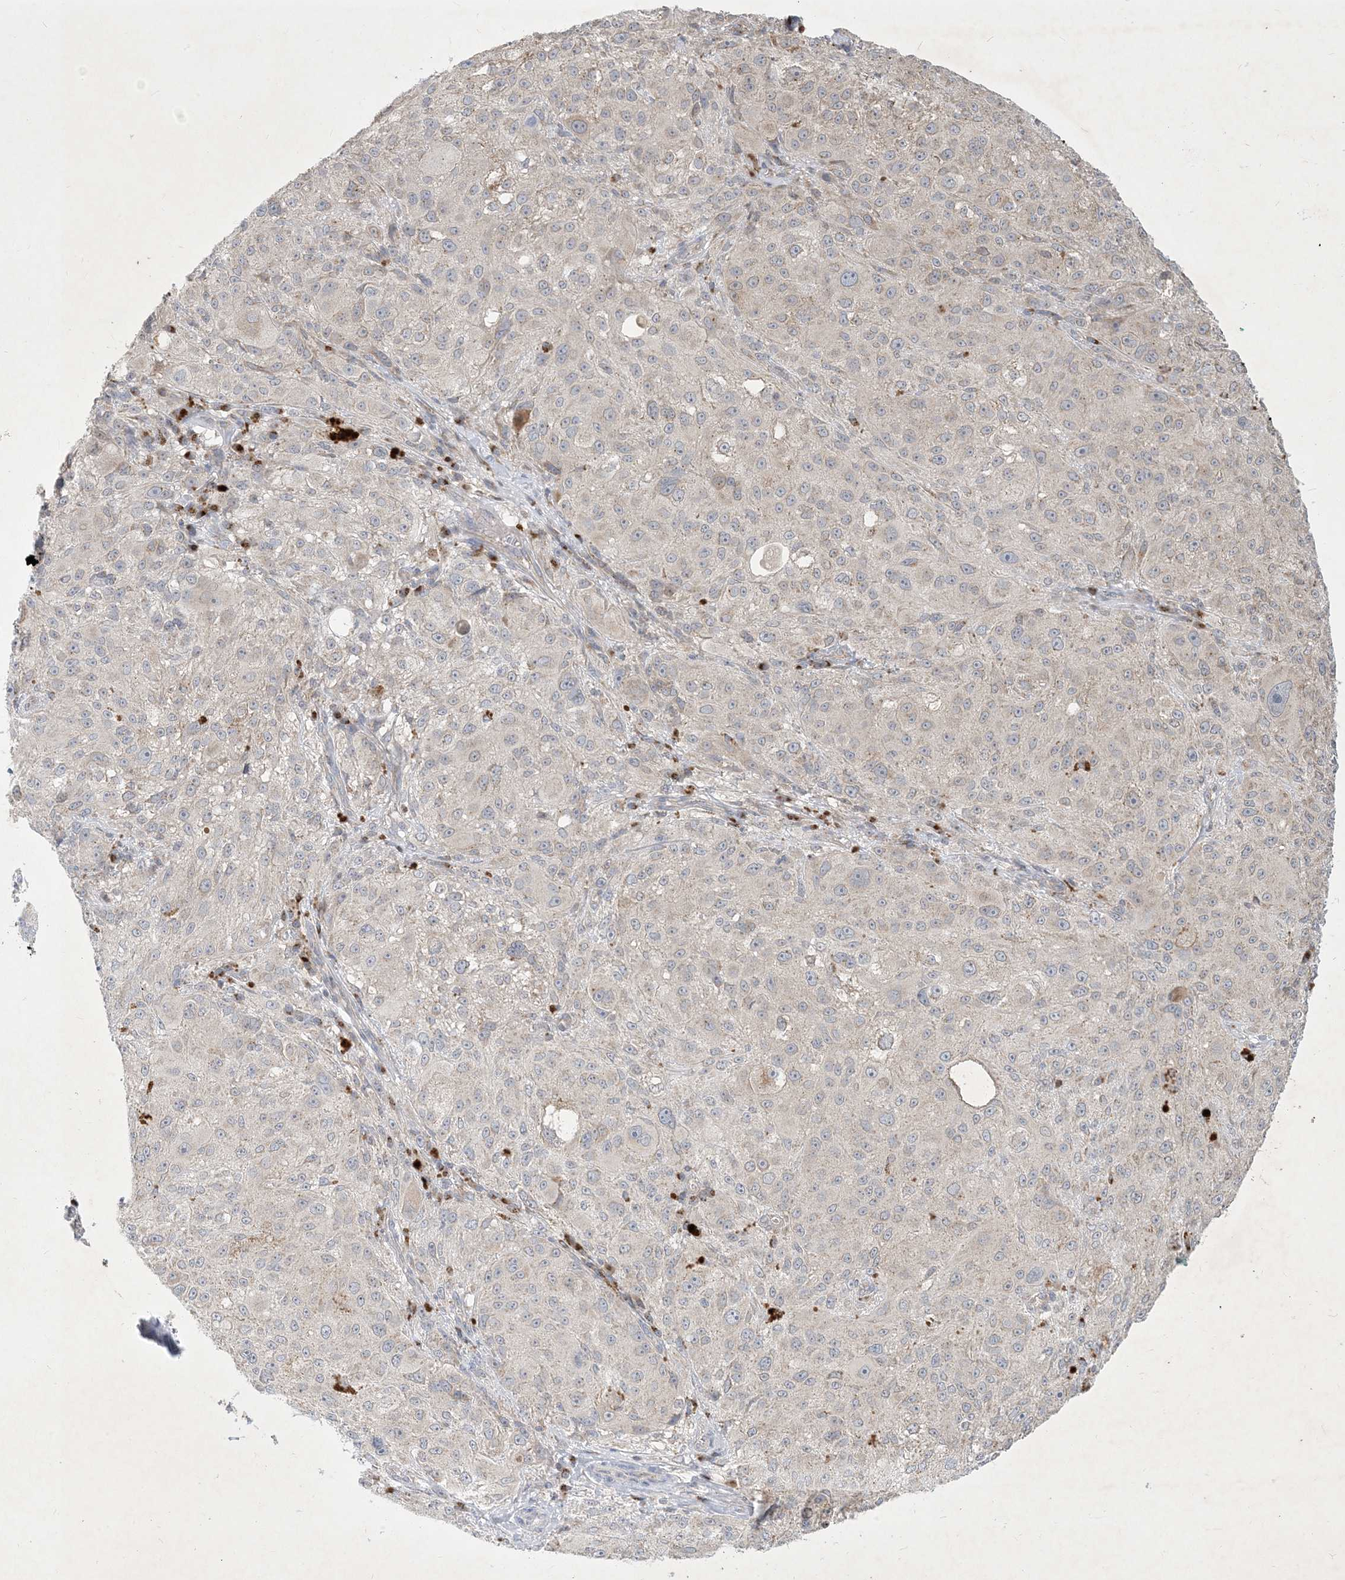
{"staining": {"intensity": "negative", "quantity": "none", "location": "none"}, "tissue": "melanoma", "cell_type": "Tumor cells", "image_type": "cancer", "snomed": [{"axis": "morphology", "description": "Necrosis, NOS"}, {"axis": "morphology", "description": "Malignant melanoma, NOS"}, {"axis": "topography", "description": "Skin"}], "caption": "High magnification brightfield microscopy of melanoma stained with DAB (brown) and counterstained with hematoxylin (blue): tumor cells show no significant staining. The staining is performed using DAB (3,3'-diaminobenzidine) brown chromogen with nuclei counter-stained in using hematoxylin.", "gene": "CCDC14", "patient": {"sex": "female", "age": 87}}